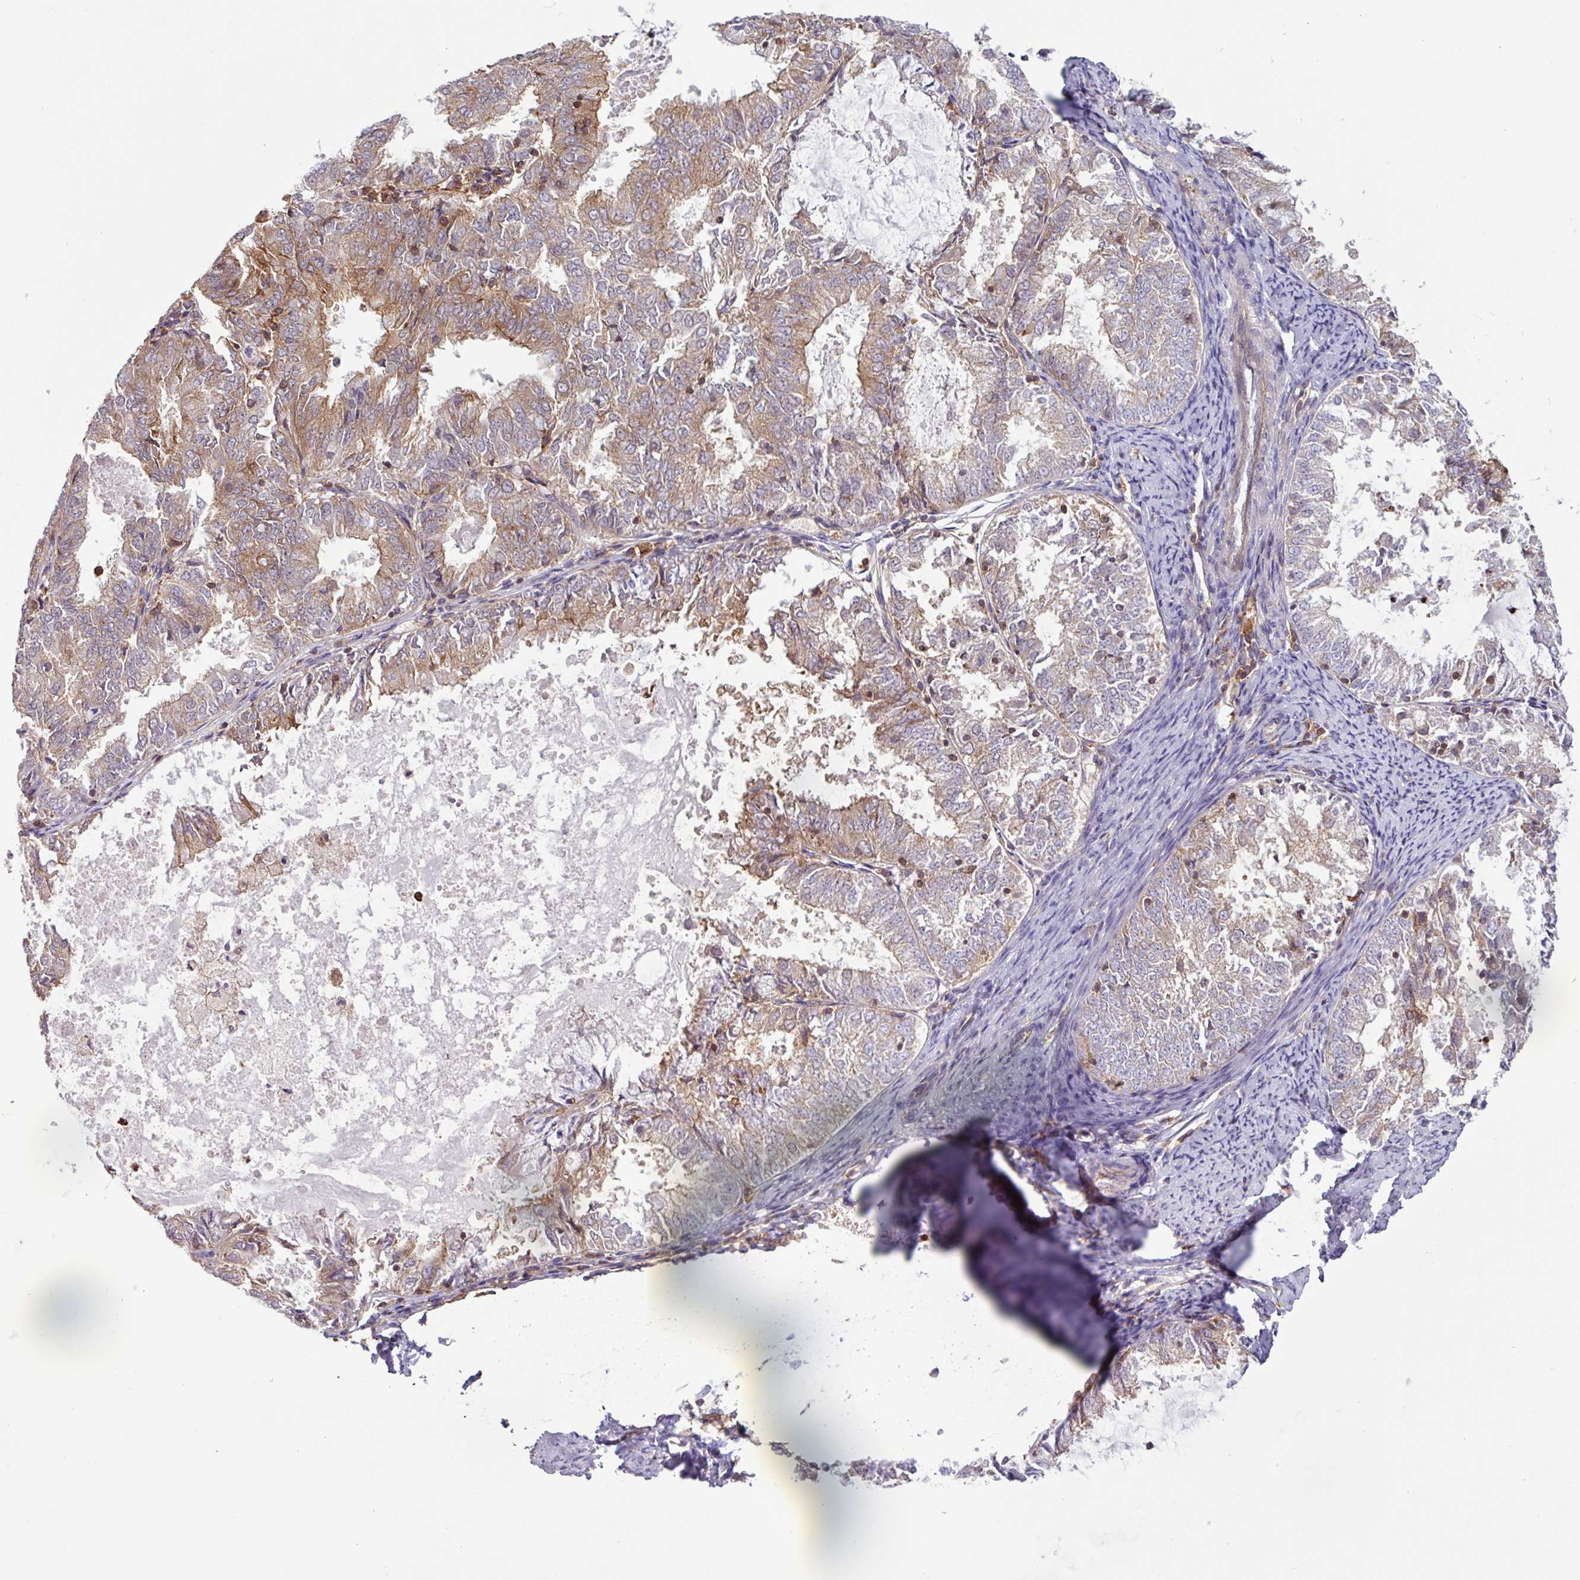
{"staining": {"intensity": "moderate", "quantity": "<25%", "location": "cytoplasmic/membranous"}, "tissue": "endometrial cancer", "cell_type": "Tumor cells", "image_type": "cancer", "snomed": [{"axis": "morphology", "description": "Adenocarcinoma, NOS"}, {"axis": "topography", "description": "Endometrium"}], "caption": "This histopathology image demonstrates immunohistochemistry staining of human endometrial adenocarcinoma, with low moderate cytoplasmic/membranous expression in approximately <25% of tumor cells.", "gene": "ACTR3", "patient": {"sex": "female", "age": 57}}